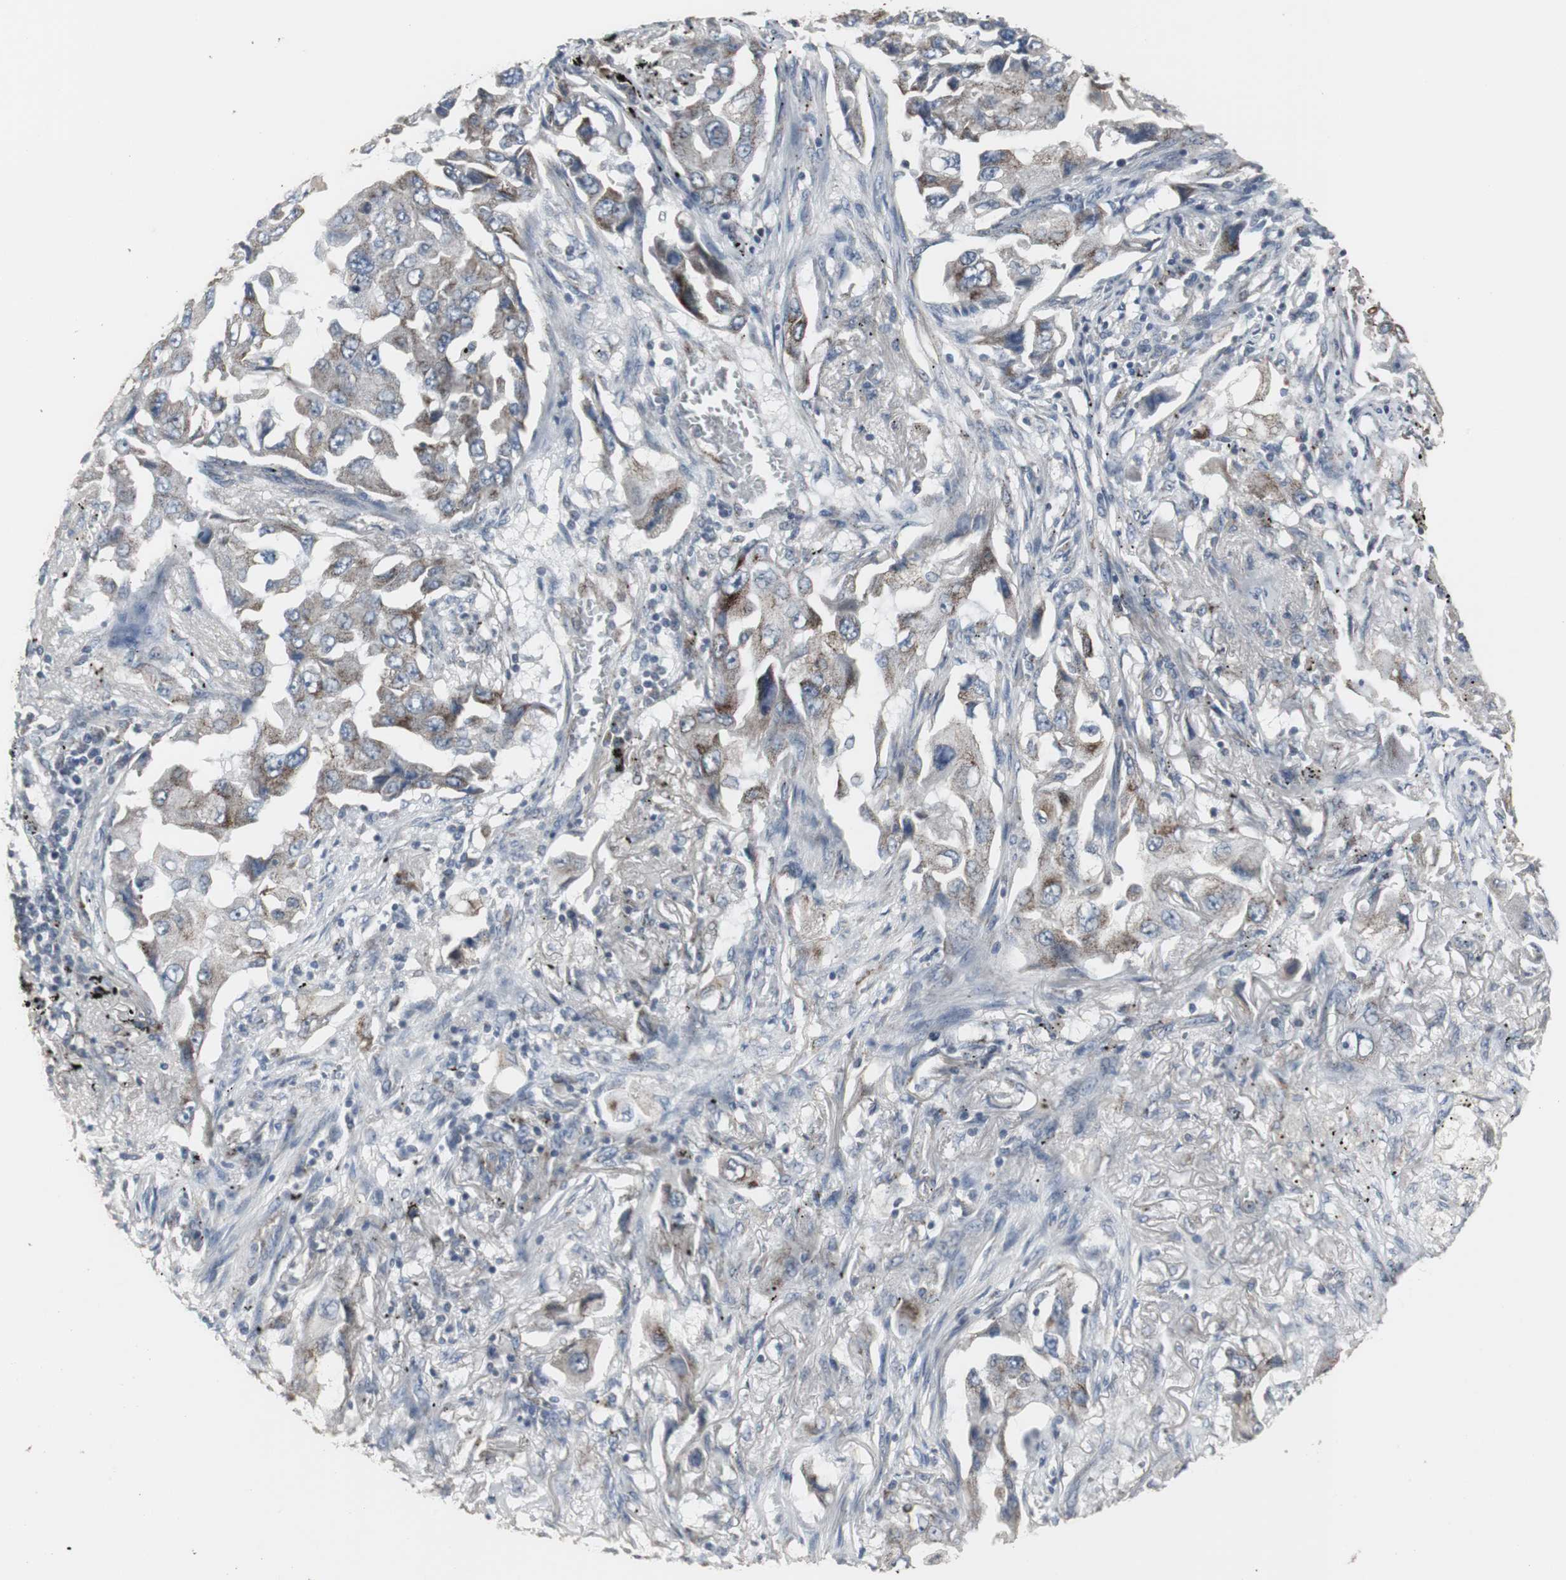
{"staining": {"intensity": "moderate", "quantity": ">75%", "location": "cytoplasmic/membranous"}, "tissue": "lung cancer", "cell_type": "Tumor cells", "image_type": "cancer", "snomed": [{"axis": "morphology", "description": "Adenocarcinoma, NOS"}, {"axis": "topography", "description": "Lung"}], "caption": "Adenocarcinoma (lung) stained for a protein (brown) demonstrates moderate cytoplasmic/membranous positive staining in approximately >75% of tumor cells.", "gene": "ACAA1", "patient": {"sex": "female", "age": 65}}